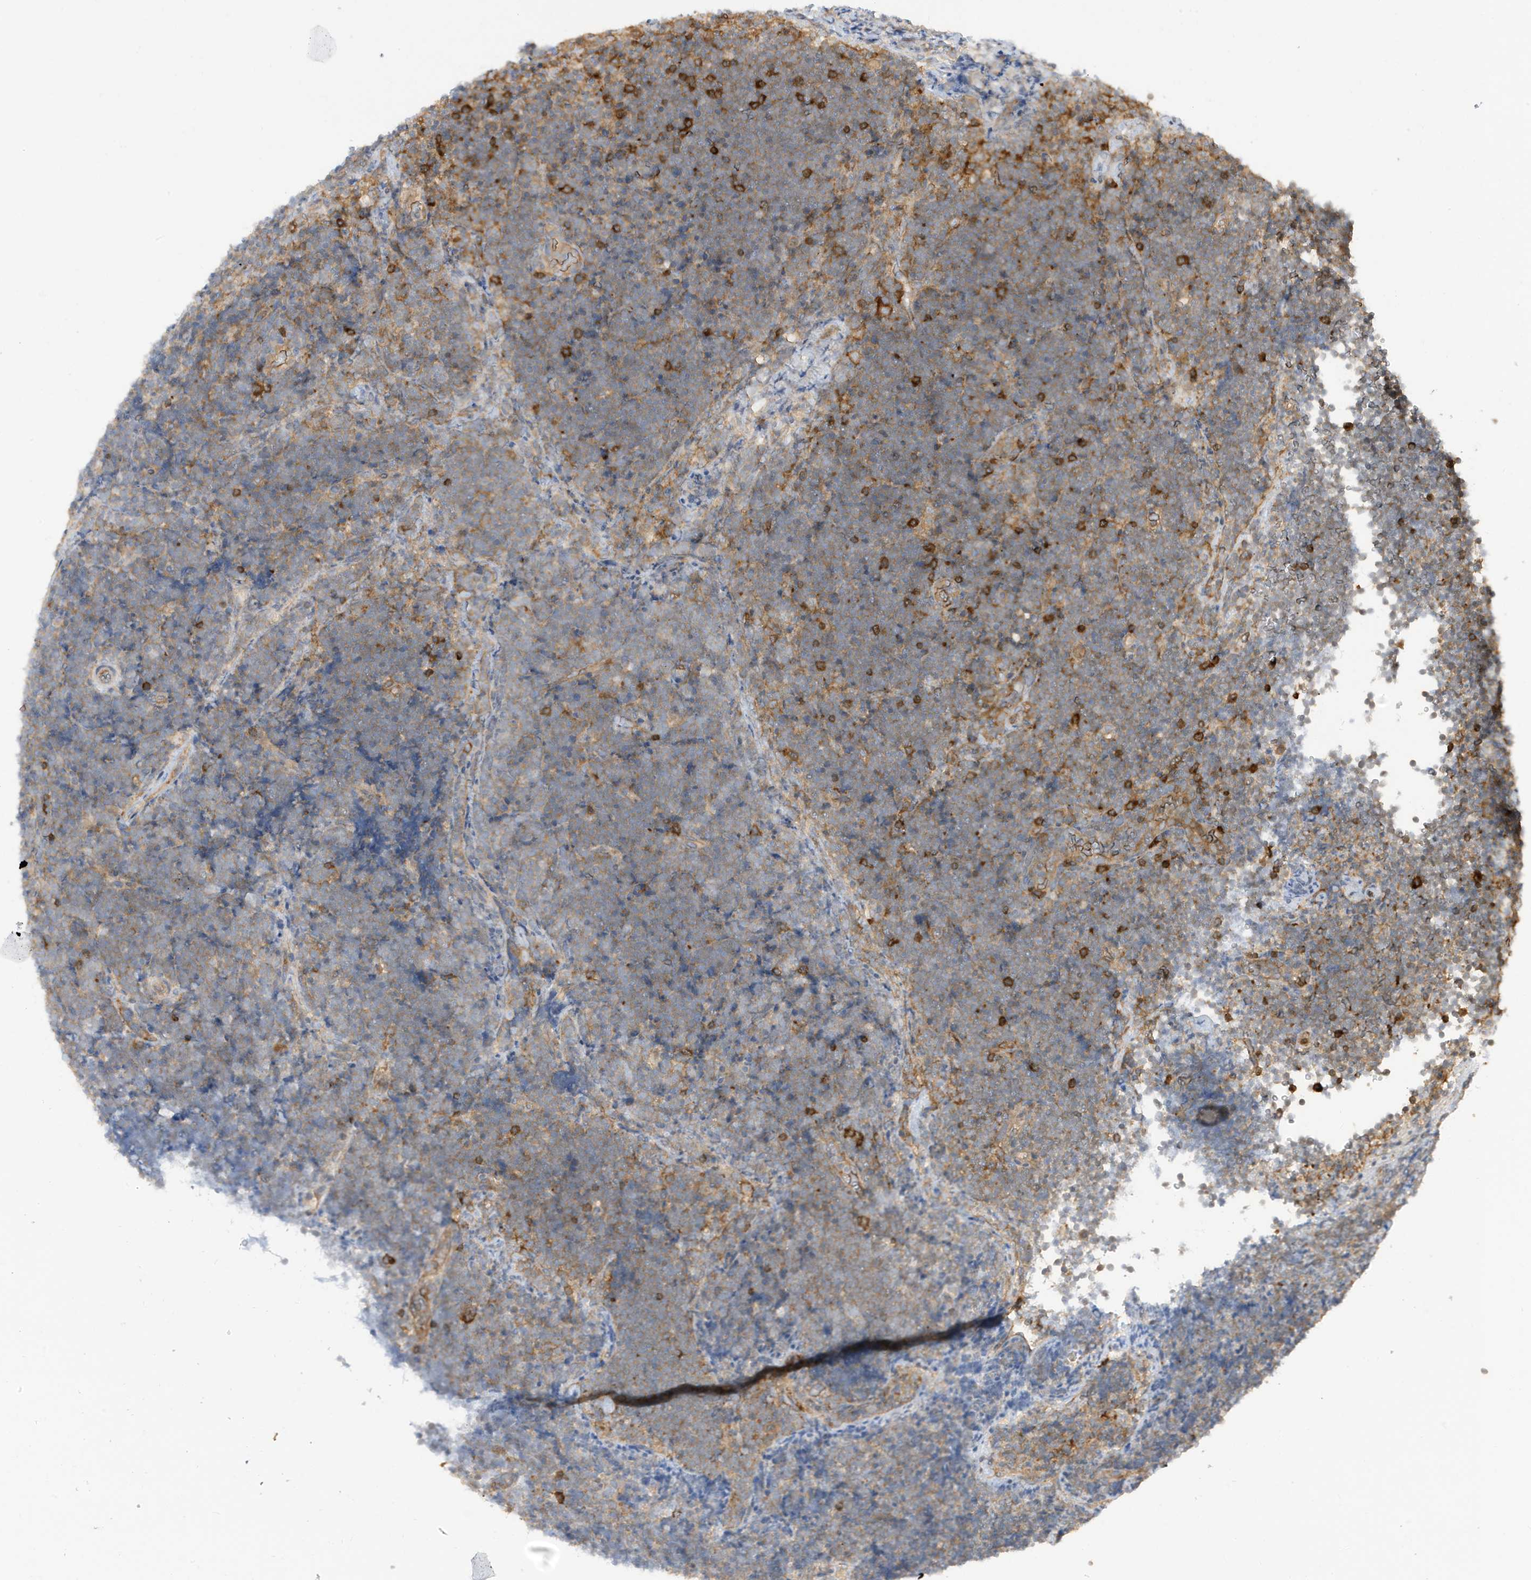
{"staining": {"intensity": "weak", "quantity": "<25%", "location": "cytoplasmic/membranous"}, "tissue": "lymphoma", "cell_type": "Tumor cells", "image_type": "cancer", "snomed": [{"axis": "morphology", "description": "Malignant lymphoma, non-Hodgkin's type, High grade"}, {"axis": "topography", "description": "Lymph node"}], "caption": "Protein analysis of high-grade malignant lymphoma, non-Hodgkin's type reveals no significant staining in tumor cells.", "gene": "PHACTR2", "patient": {"sex": "male", "age": 13}}